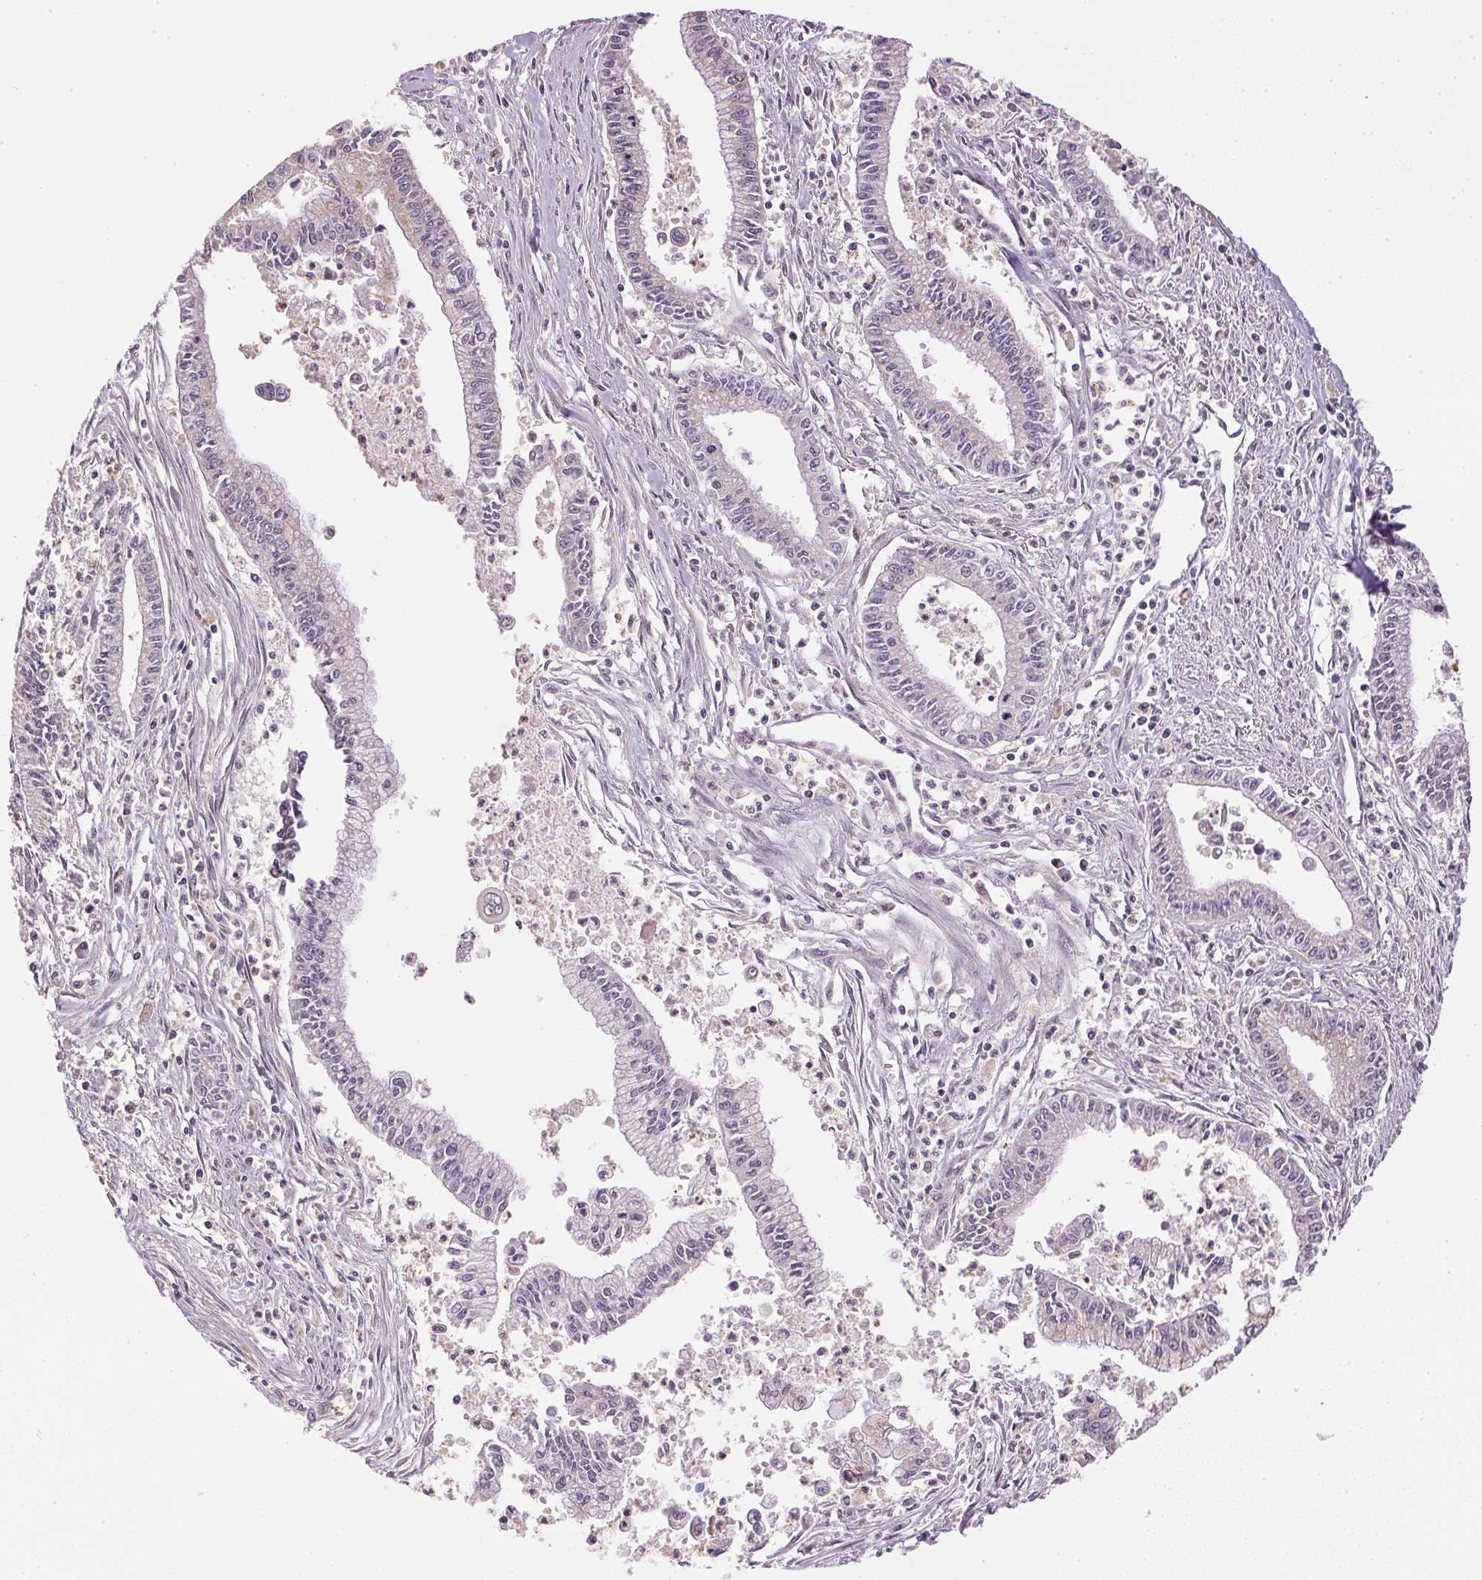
{"staining": {"intensity": "negative", "quantity": "none", "location": "none"}, "tissue": "pancreatic cancer", "cell_type": "Tumor cells", "image_type": "cancer", "snomed": [{"axis": "morphology", "description": "Adenocarcinoma, NOS"}, {"axis": "topography", "description": "Pancreas"}], "caption": "DAB (3,3'-diaminobenzidine) immunohistochemical staining of pancreatic cancer (adenocarcinoma) demonstrates no significant expression in tumor cells.", "gene": "SC5D", "patient": {"sex": "female", "age": 65}}